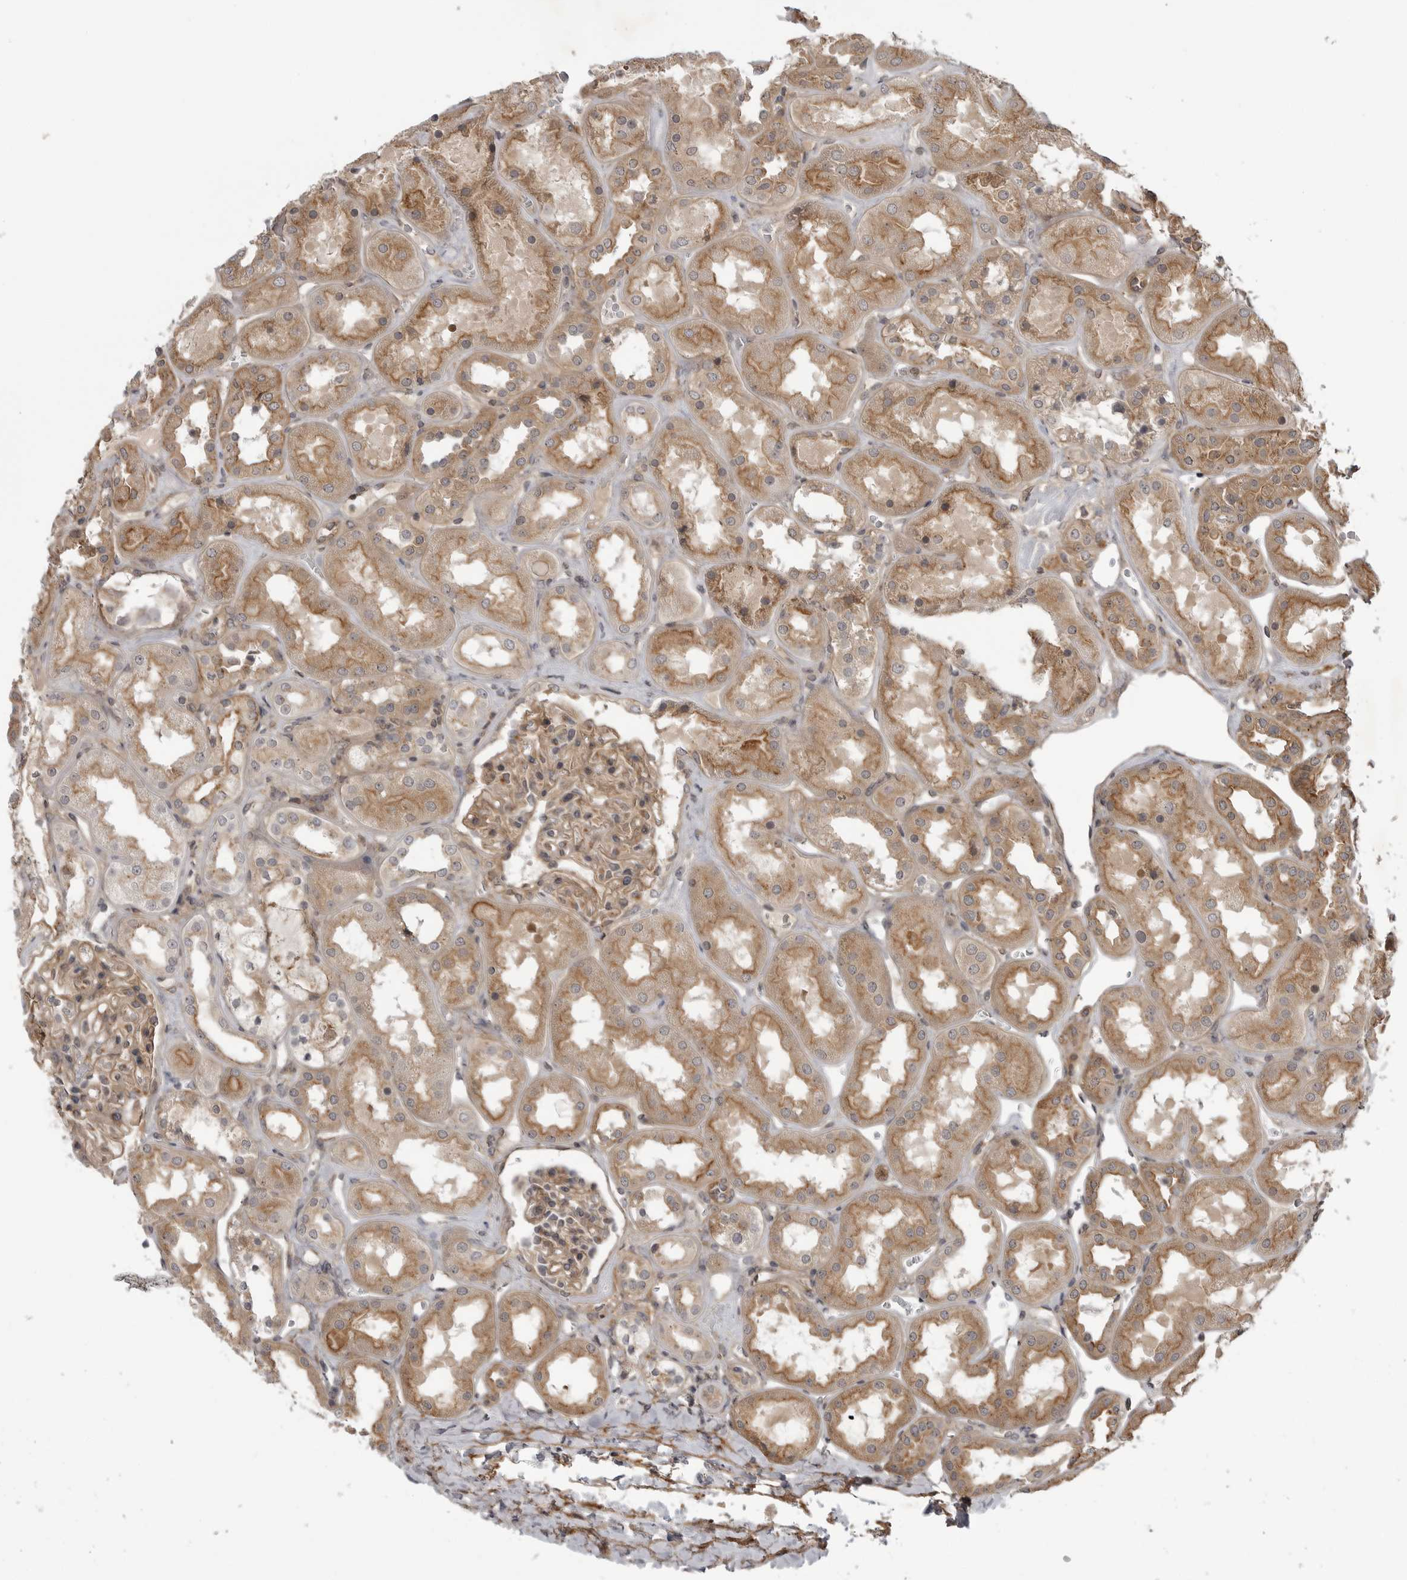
{"staining": {"intensity": "moderate", "quantity": ">75%", "location": "cytoplasmic/membranous"}, "tissue": "kidney", "cell_type": "Cells in glomeruli", "image_type": "normal", "snomed": [{"axis": "morphology", "description": "Normal tissue, NOS"}, {"axis": "topography", "description": "Kidney"}], "caption": "Cells in glomeruli reveal medium levels of moderate cytoplasmic/membranous expression in approximately >75% of cells in normal kidney.", "gene": "LRRC45", "patient": {"sex": "male", "age": 70}}